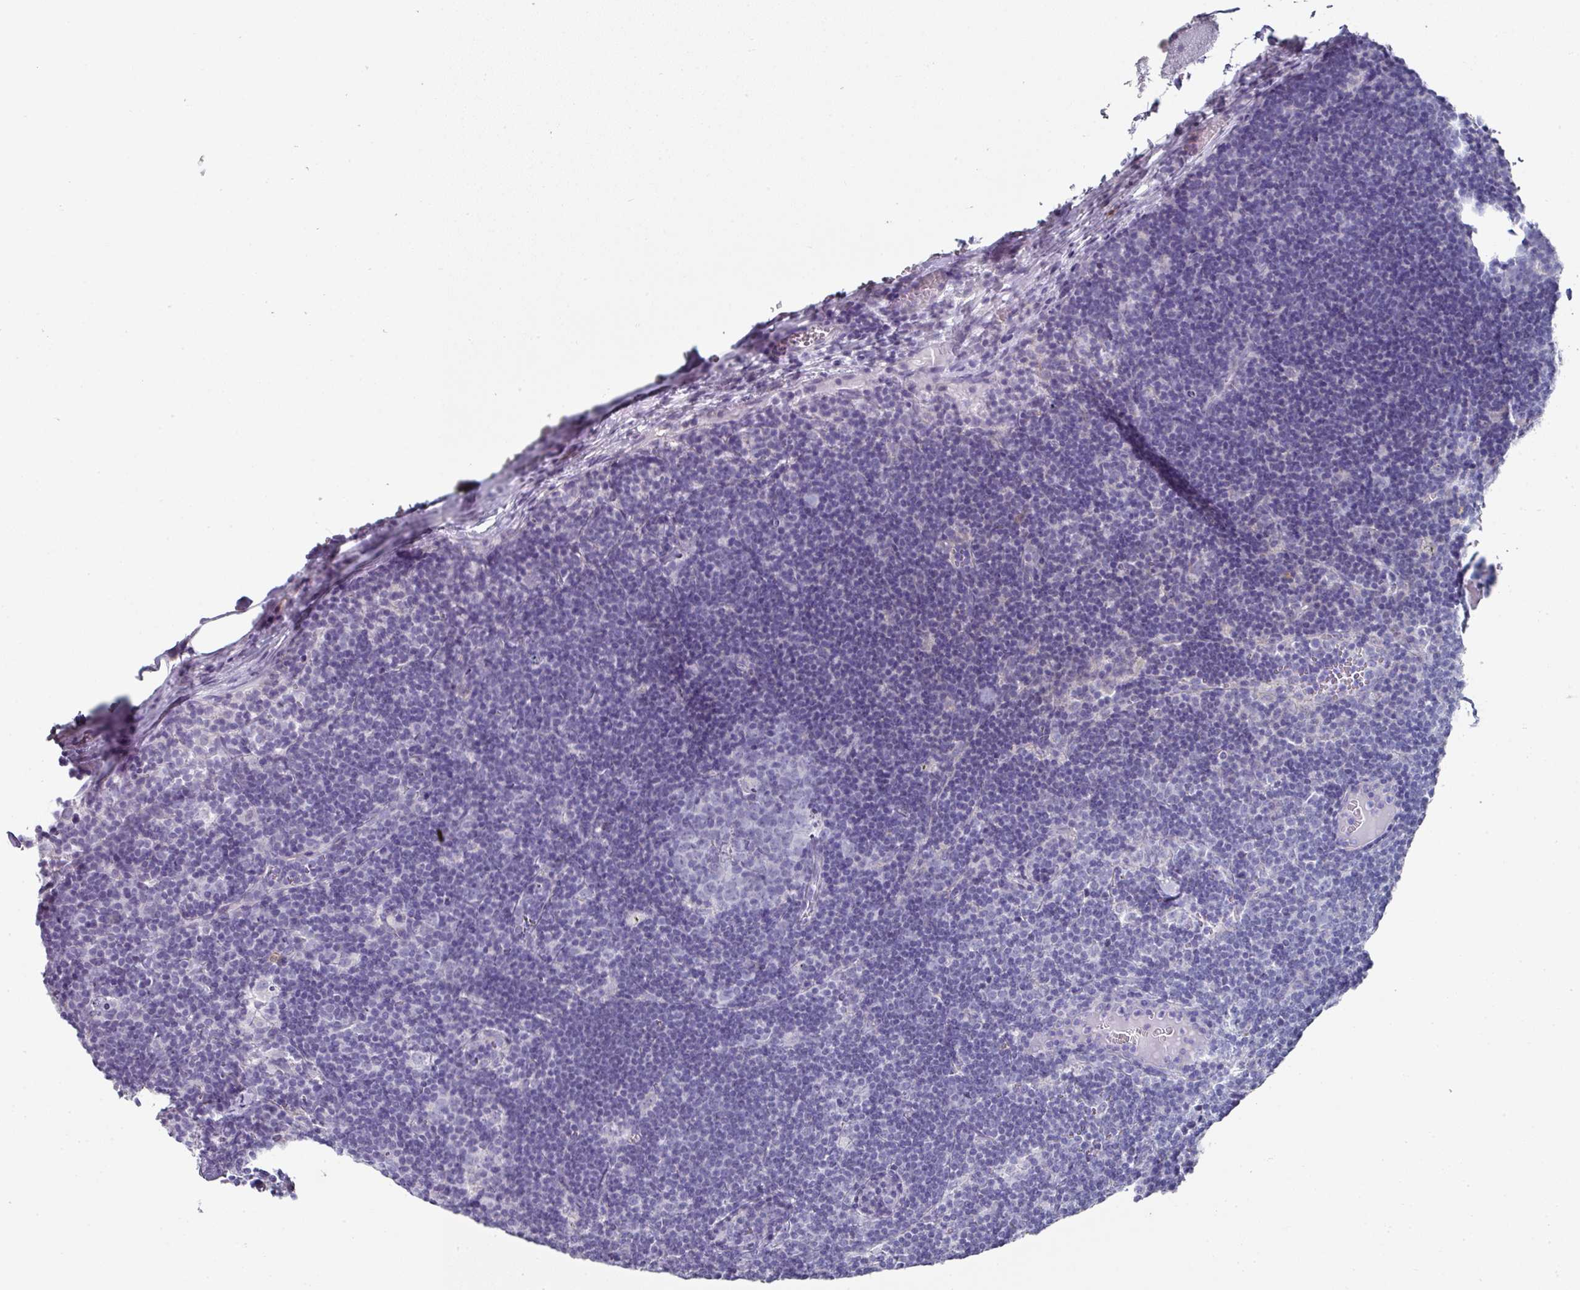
{"staining": {"intensity": "negative", "quantity": "none", "location": "none"}, "tissue": "lymph node", "cell_type": "Germinal center cells", "image_type": "normal", "snomed": [{"axis": "morphology", "description": "Normal tissue, NOS"}, {"axis": "topography", "description": "Lymph node"}], "caption": "DAB immunohistochemical staining of unremarkable lymph node reveals no significant positivity in germinal center cells.", "gene": "SETBP1", "patient": {"sex": "female", "age": 29}}